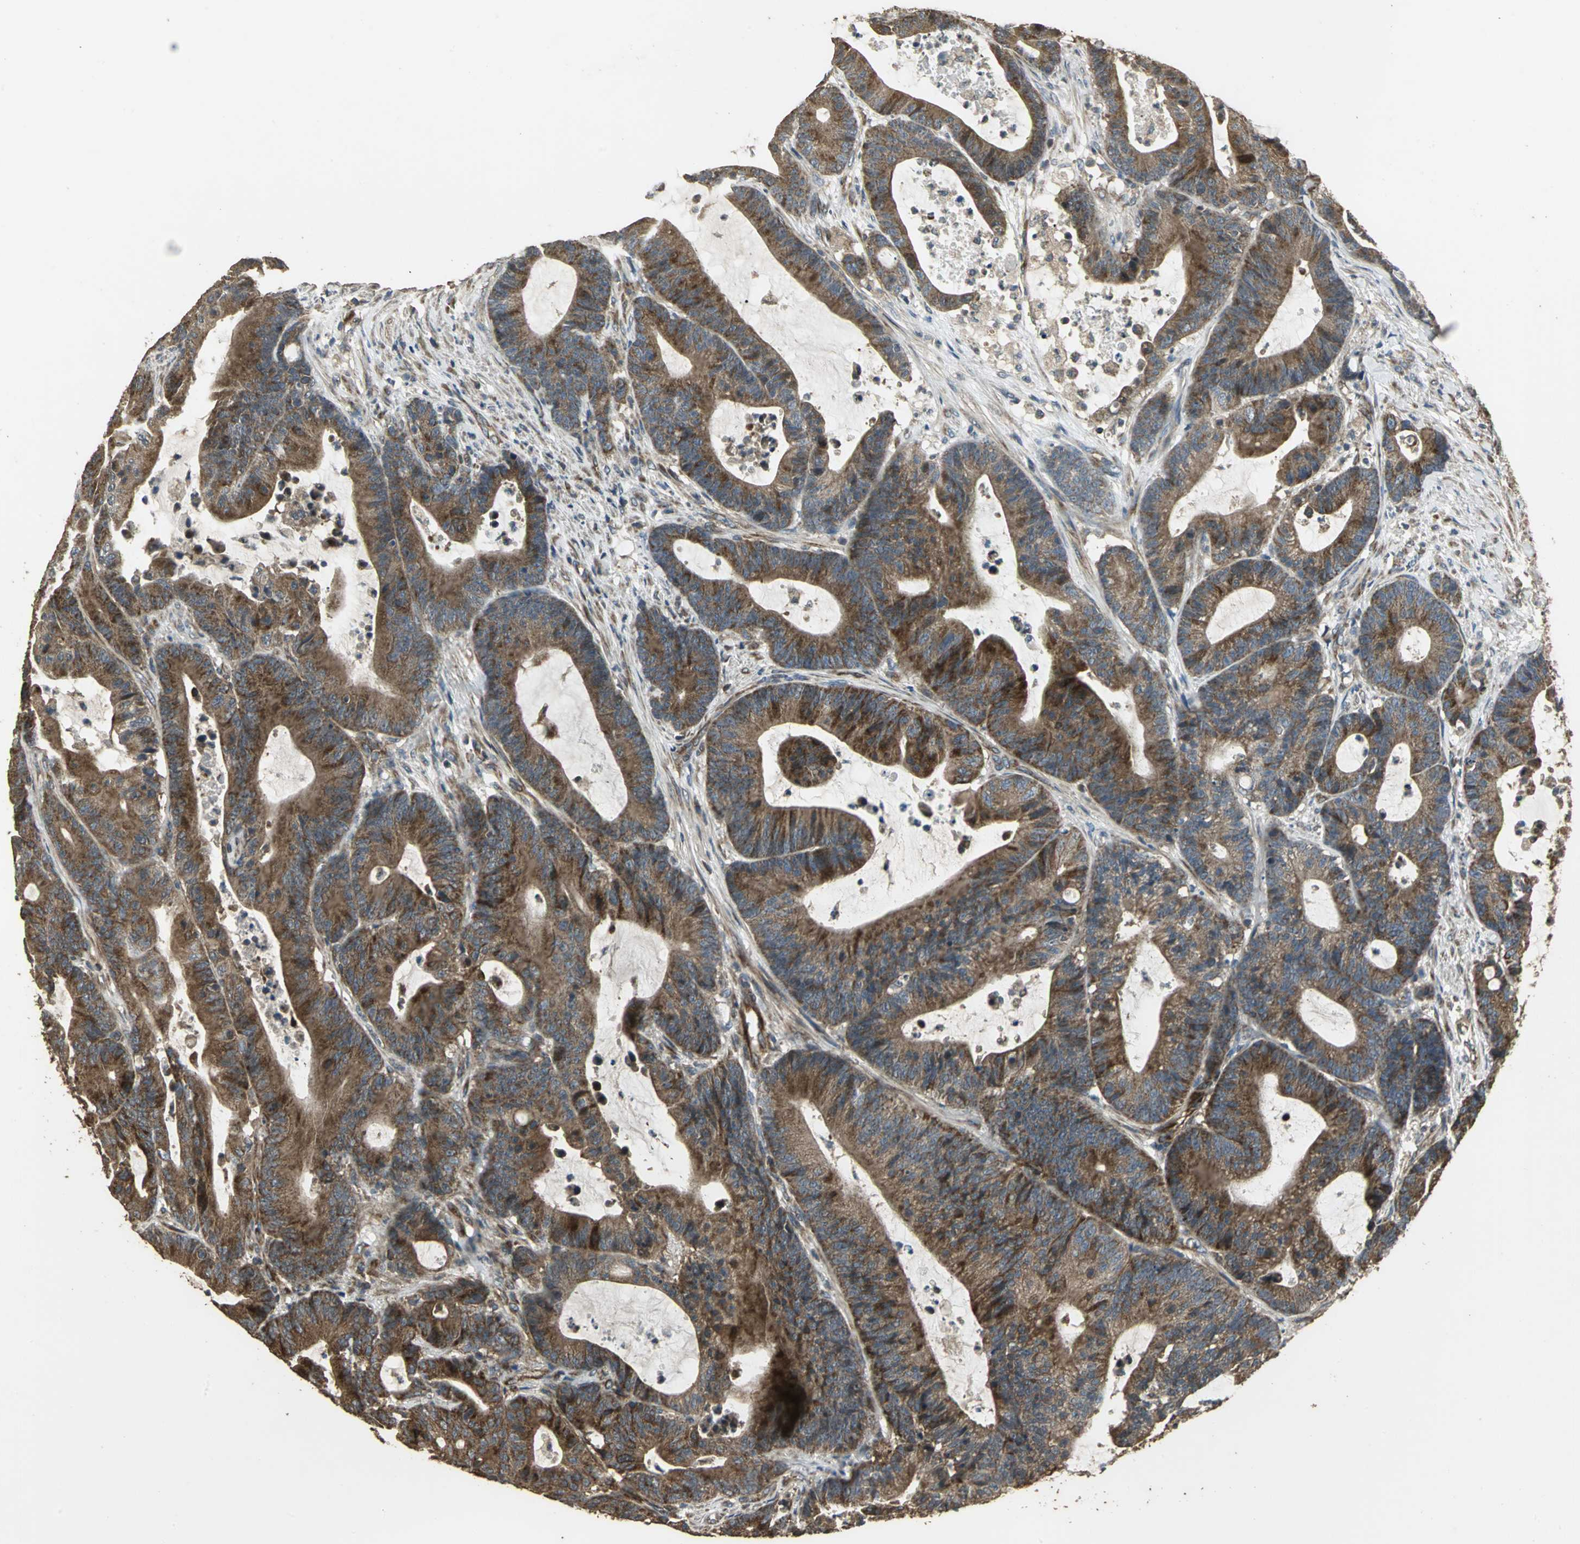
{"staining": {"intensity": "strong", "quantity": "25%-75%", "location": "cytoplasmic/membranous"}, "tissue": "colorectal cancer", "cell_type": "Tumor cells", "image_type": "cancer", "snomed": [{"axis": "morphology", "description": "Adenocarcinoma, NOS"}, {"axis": "topography", "description": "Colon"}], "caption": "DAB immunohistochemical staining of human colorectal cancer exhibits strong cytoplasmic/membranous protein positivity in approximately 25%-75% of tumor cells. Nuclei are stained in blue.", "gene": "KANK1", "patient": {"sex": "female", "age": 84}}